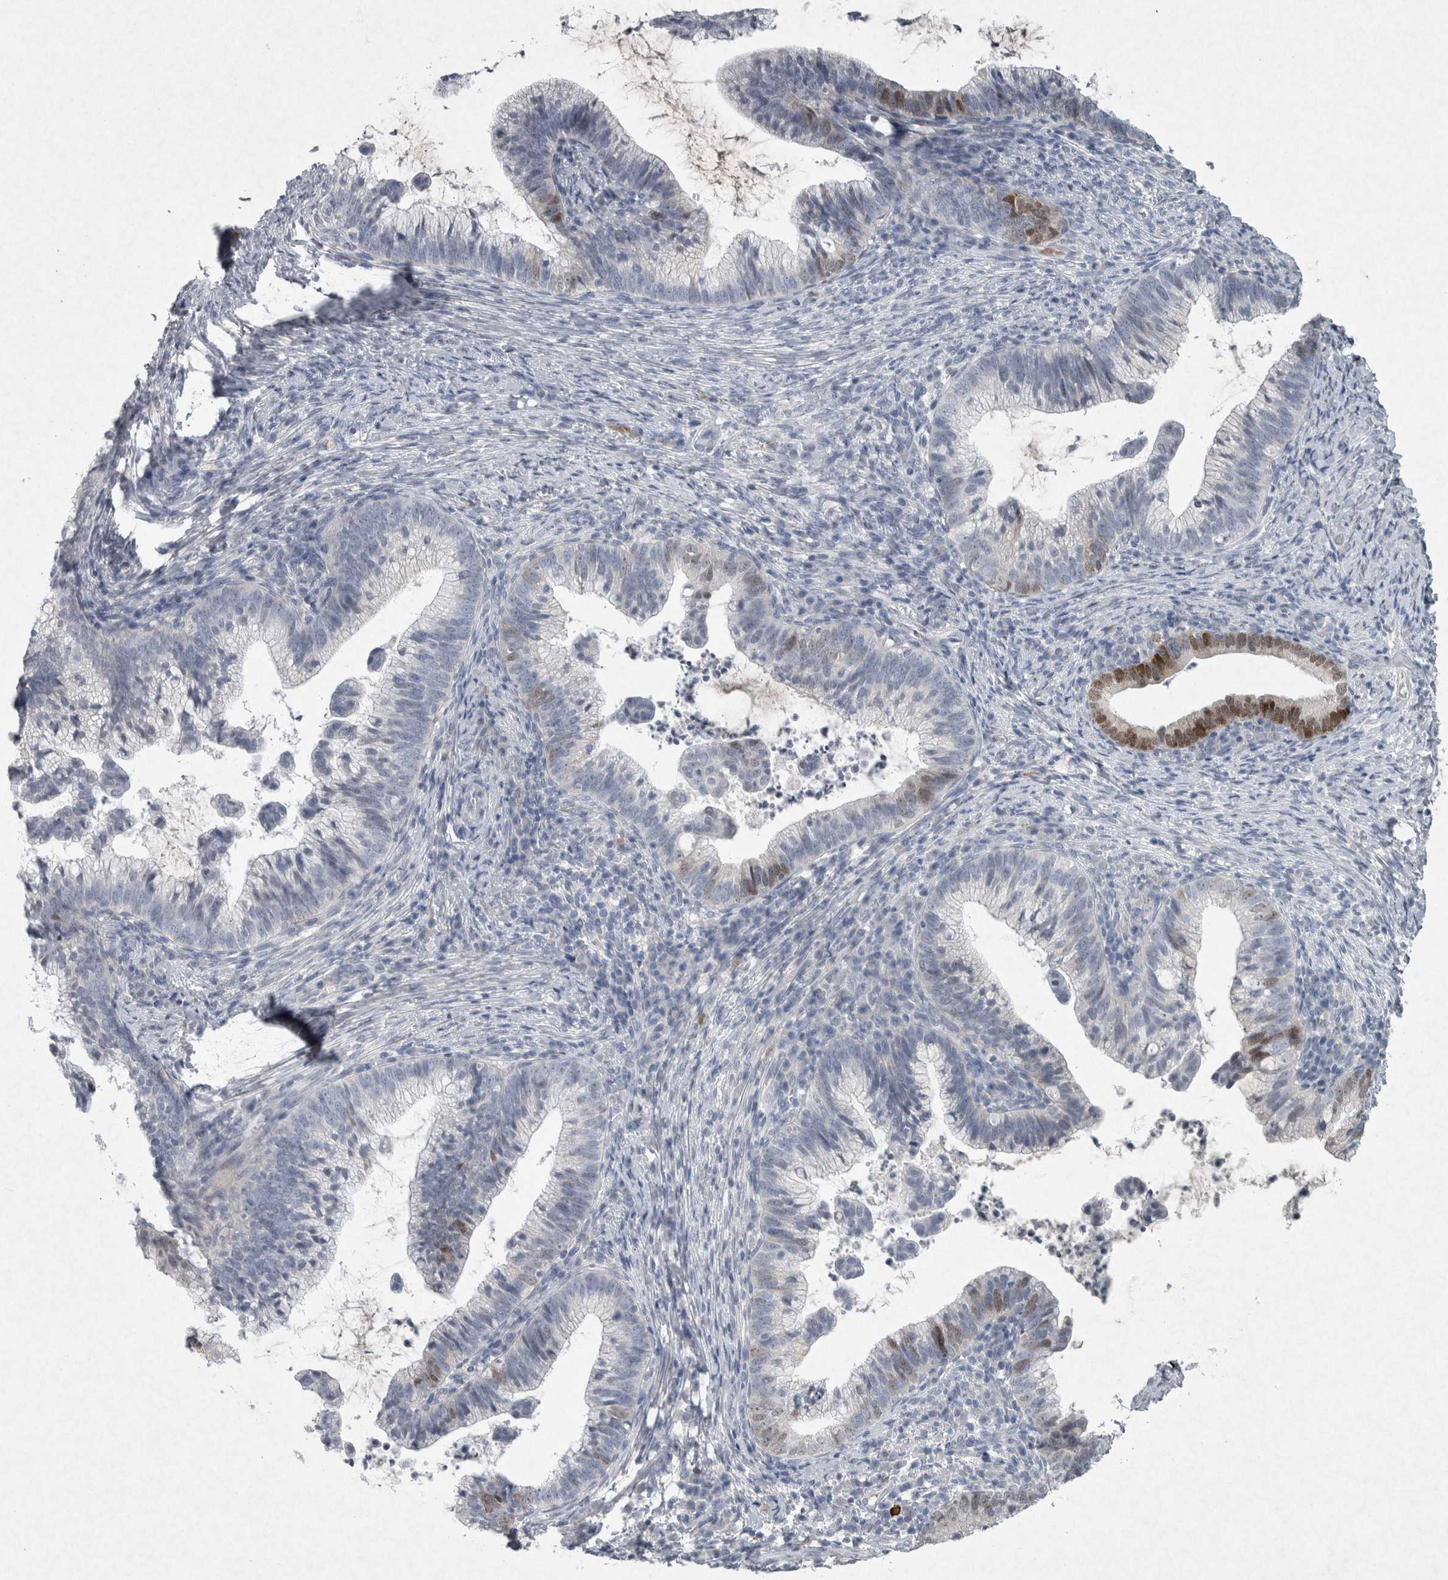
{"staining": {"intensity": "moderate", "quantity": "<25%", "location": "nuclear"}, "tissue": "cervical cancer", "cell_type": "Tumor cells", "image_type": "cancer", "snomed": [{"axis": "morphology", "description": "Adenocarcinoma, NOS"}, {"axis": "topography", "description": "Cervix"}], "caption": "IHC of human cervical adenocarcinoma displays low levels of moderate nuclear expression in approximately <25% of tumor cells. (DAB (3,3'-diaminobenzidine) = brown stain, brightfield microscopy at high magnification).", "gene": "PDX1", "patient": {"sex": "female", "age": 36}}